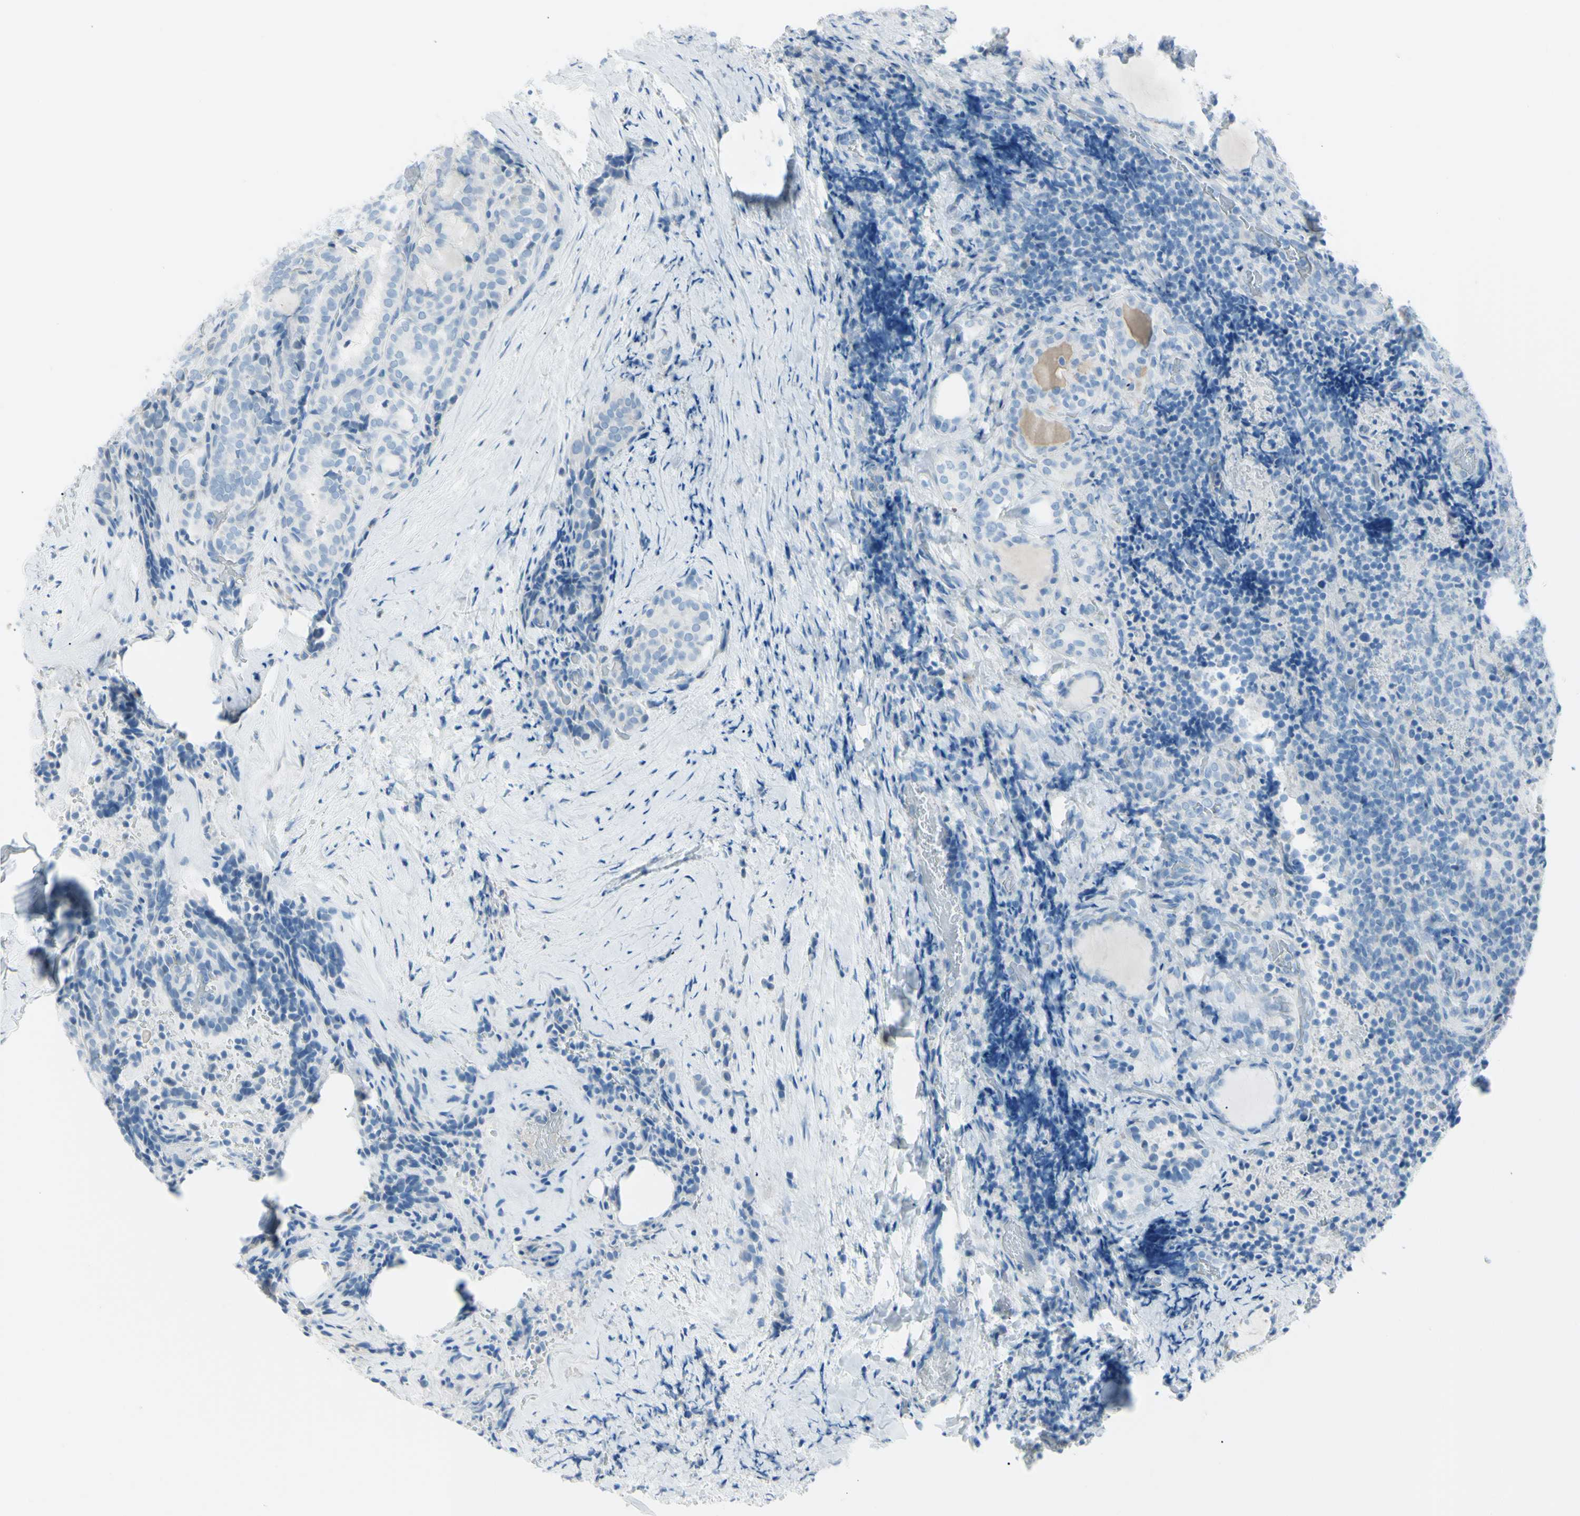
{"staining": {"intensity": "negative", "quantity": "none", "location": "none"}, "tissue": "thyroid cancer", "cell_type": "Tumor cells", "image_type": "cancer", "snomed": [{"axis": "morphology", "description": "Normal tissue, NOS"}, {"axis": "morphology", "description": "Papillary adenocarcinoma, NOS"}, {"axis": "topography", "description": "Thyroid gland"}], "caption": "There is no significant positivity in tumor cells of papillary adenocarcinoma (thyroid). The staining was performed using DAB to visualize the protein expression in brown, while the nuclei were stained in blue with hematoxylin (Magnification: 20x).", "gene": "TFPI2", "patient": {"sex": "female", "age": 30}}